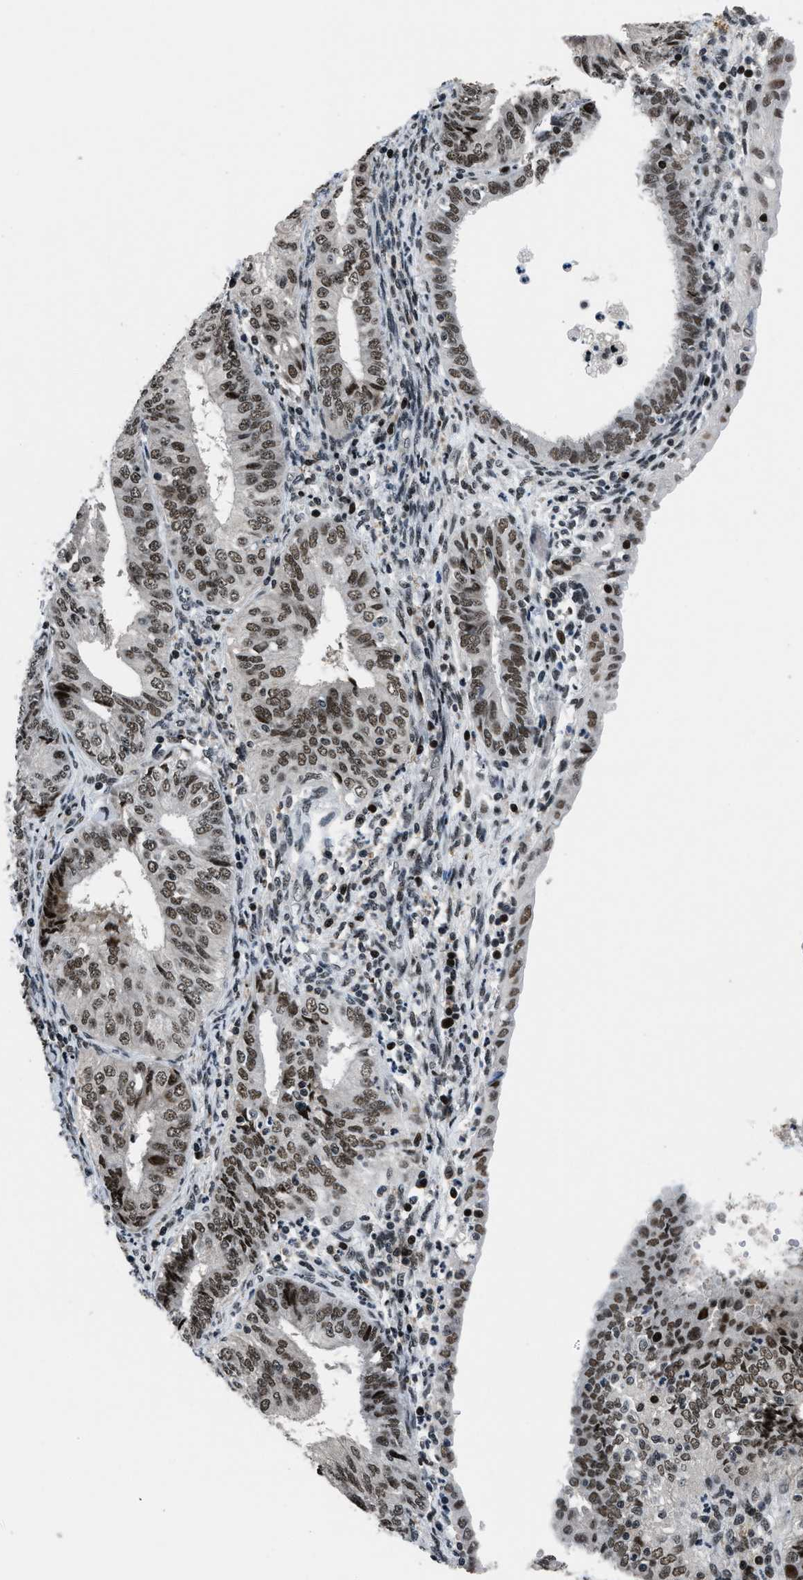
{"staining": {"intensity": "strong", "quantity": ">75%", "location": "nuclear"}, "tissue": "endometrial cancer", "cell_type": "Tumor cells", "image_type": "cancer", "snomed": [{"axis": "morphology", "description": "Adenocarcinoma, NOS"}, {"axis": "topography", "description": "Endometrium"}], "caption": "Immunohistochemistry (IHC) (DAB (3,3'-diaminobenzidine)) staining of human endometrial adenocarcinoma displays strong nuclear protein staining in approximately >75% of tumor cells.", "gene": "SMARCB1", "patient": {"sex": "female", "age": 58}}